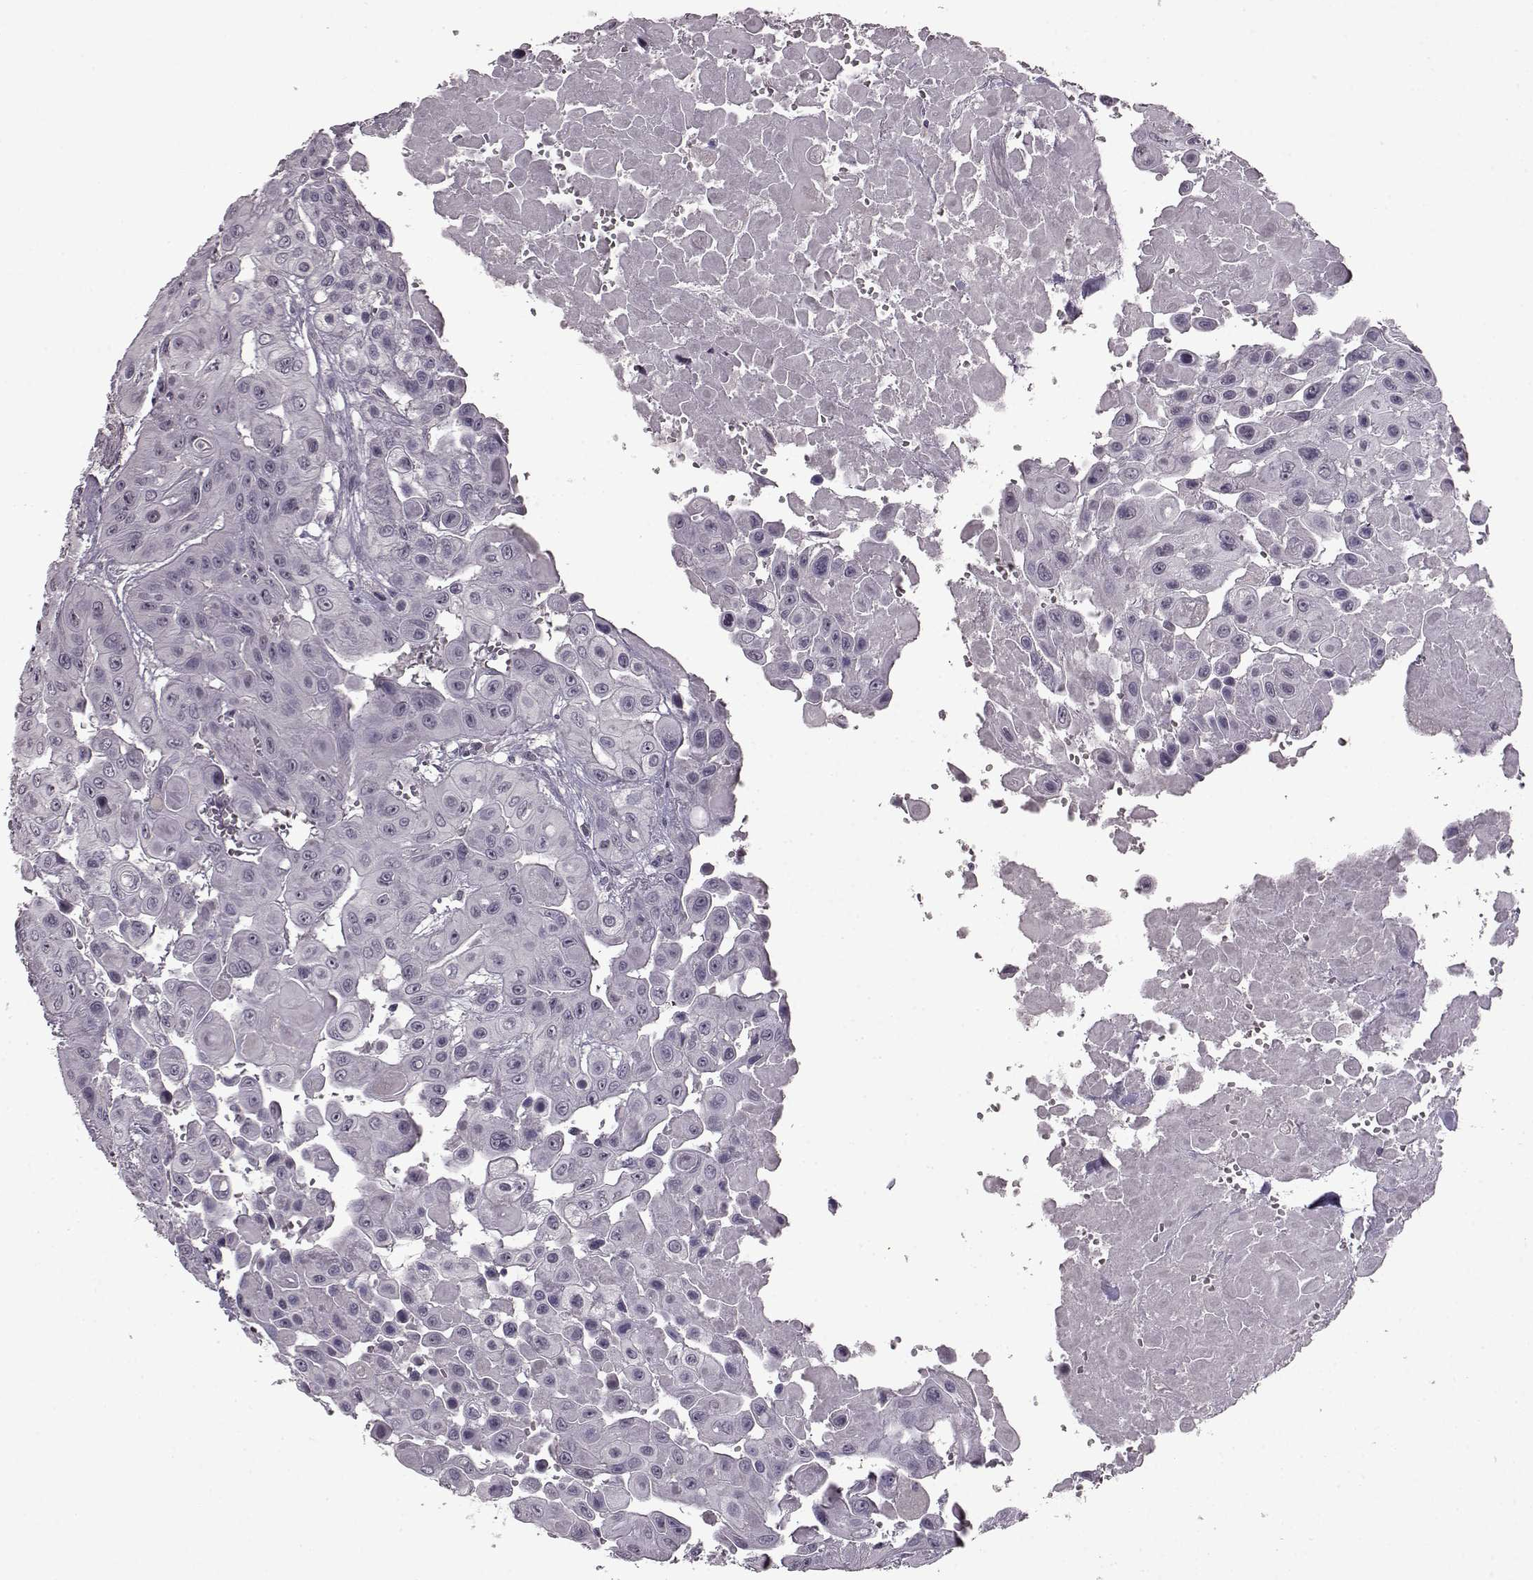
{"staining": {"intensity": "negative", "quantity": "none", "location": "none"}, "tissue": "head and neck cancer", "cell_type": "Tumor cells", "image_type": "cancer", "snomed": [{"axis": "morphology", "description": "Adenocarcinoma, NOS"}, {"axis": "topography", "description": "Head-Neck"}], "caption": "IHC histopathology image of neoplastic tissue: human head and neck cancer (adenocarcinoma) stained with DAB (3,3'-diaminobenzidine) displays no significant protein expression in tumor cells.", "gene": "LHB", "patient": {"sex": "male", "age": 73}}